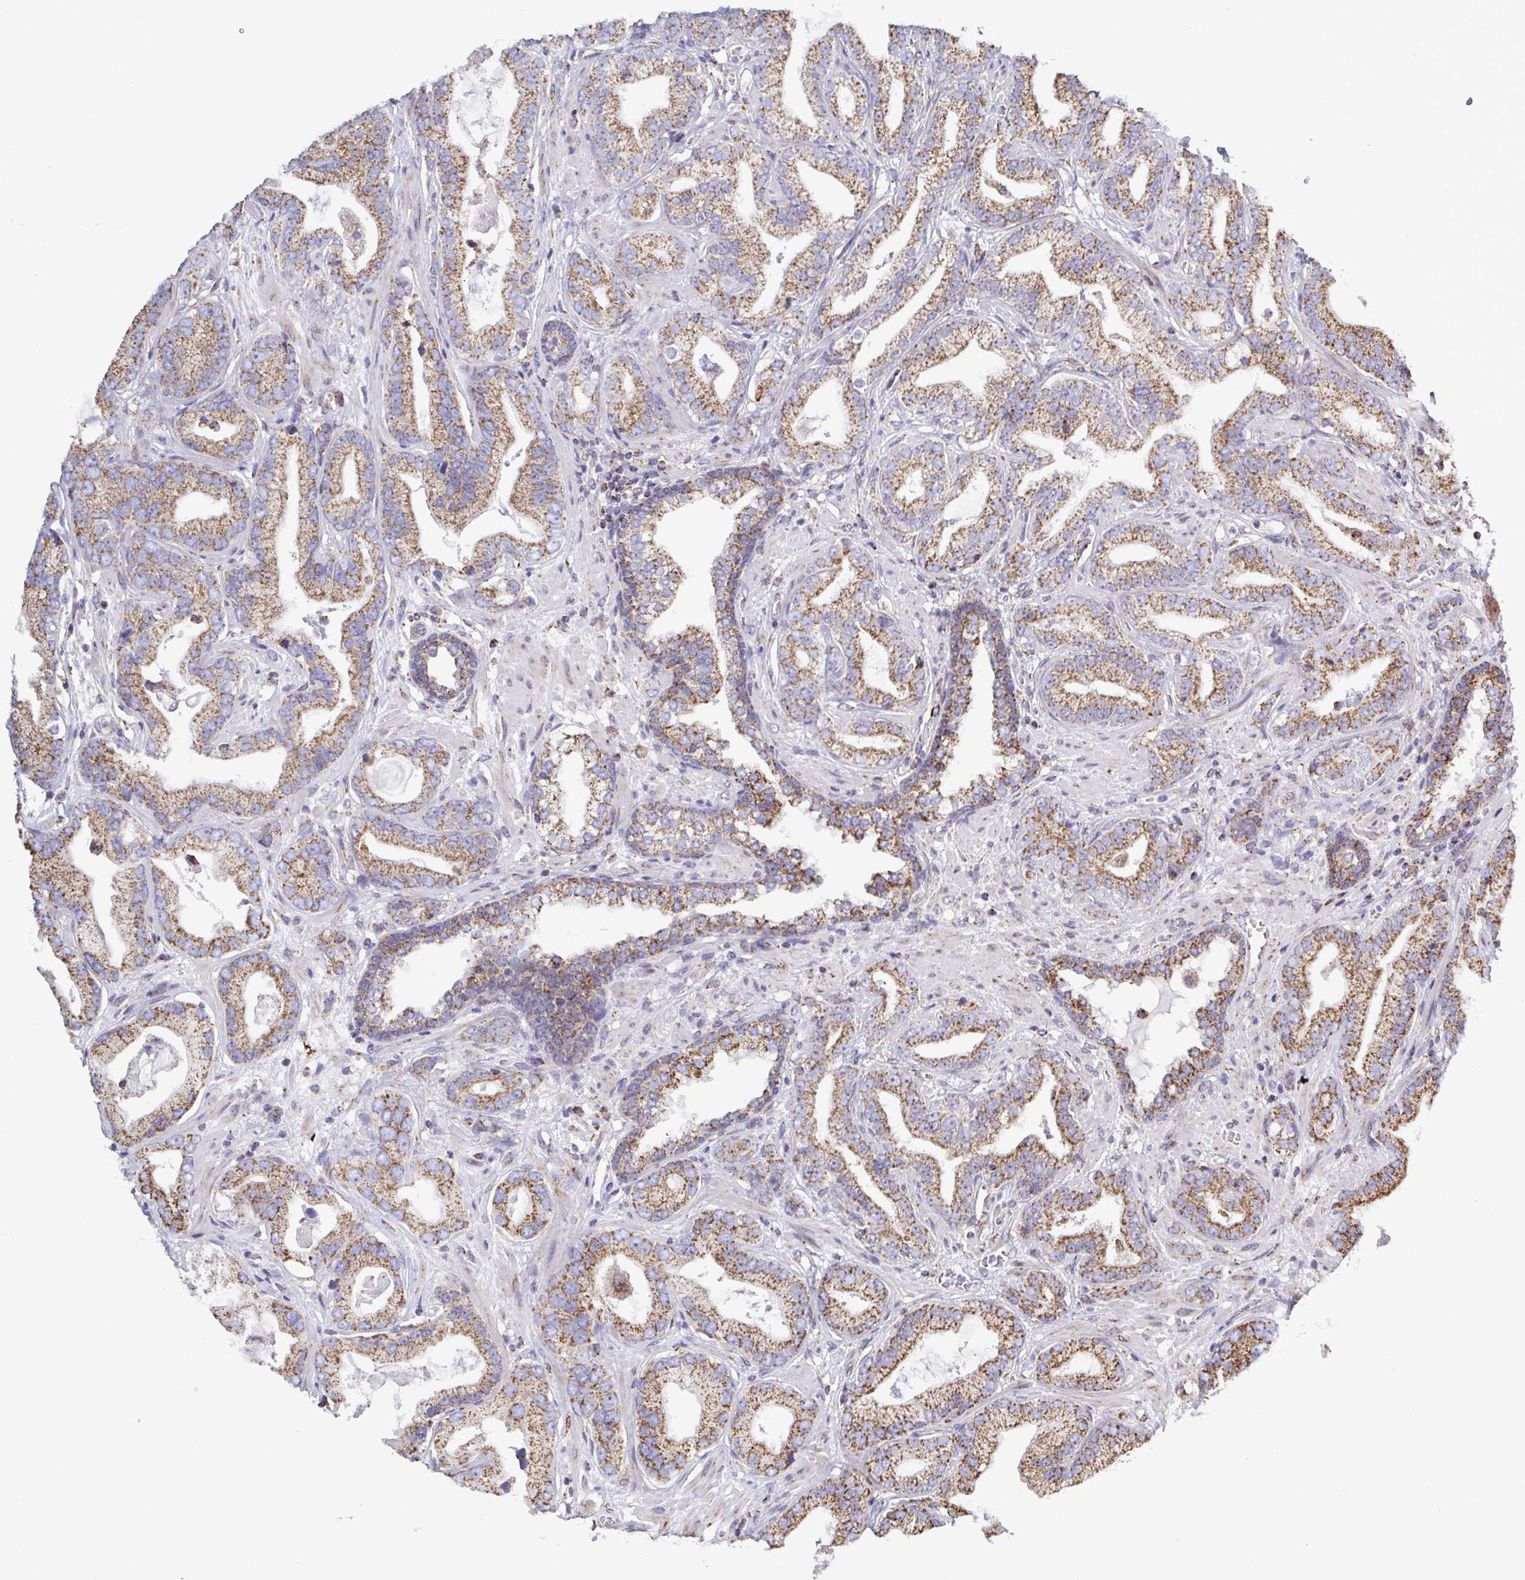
{"staining": {"intensity": "moderate", "quantity": ">75%", "location": "cytoplasmic/membranous"}, "tissue": "prostate cancer", "cell_type": "Tumor cells", "image_type": "cancer", "snomed": [{"axis": "morphology", "description": "Adenocarcinoma, Low grade"}, {"axis": "topography", "description": "Prostate"}], "caption": "Immunohistochemical staining of prostate cancer exhibits medium levels of moderate cytoplasmic/membranous protein staining in about >75% of tumor cells.", "gene": "CSDE1", "patient": {"sex": "male", "age": 62}}